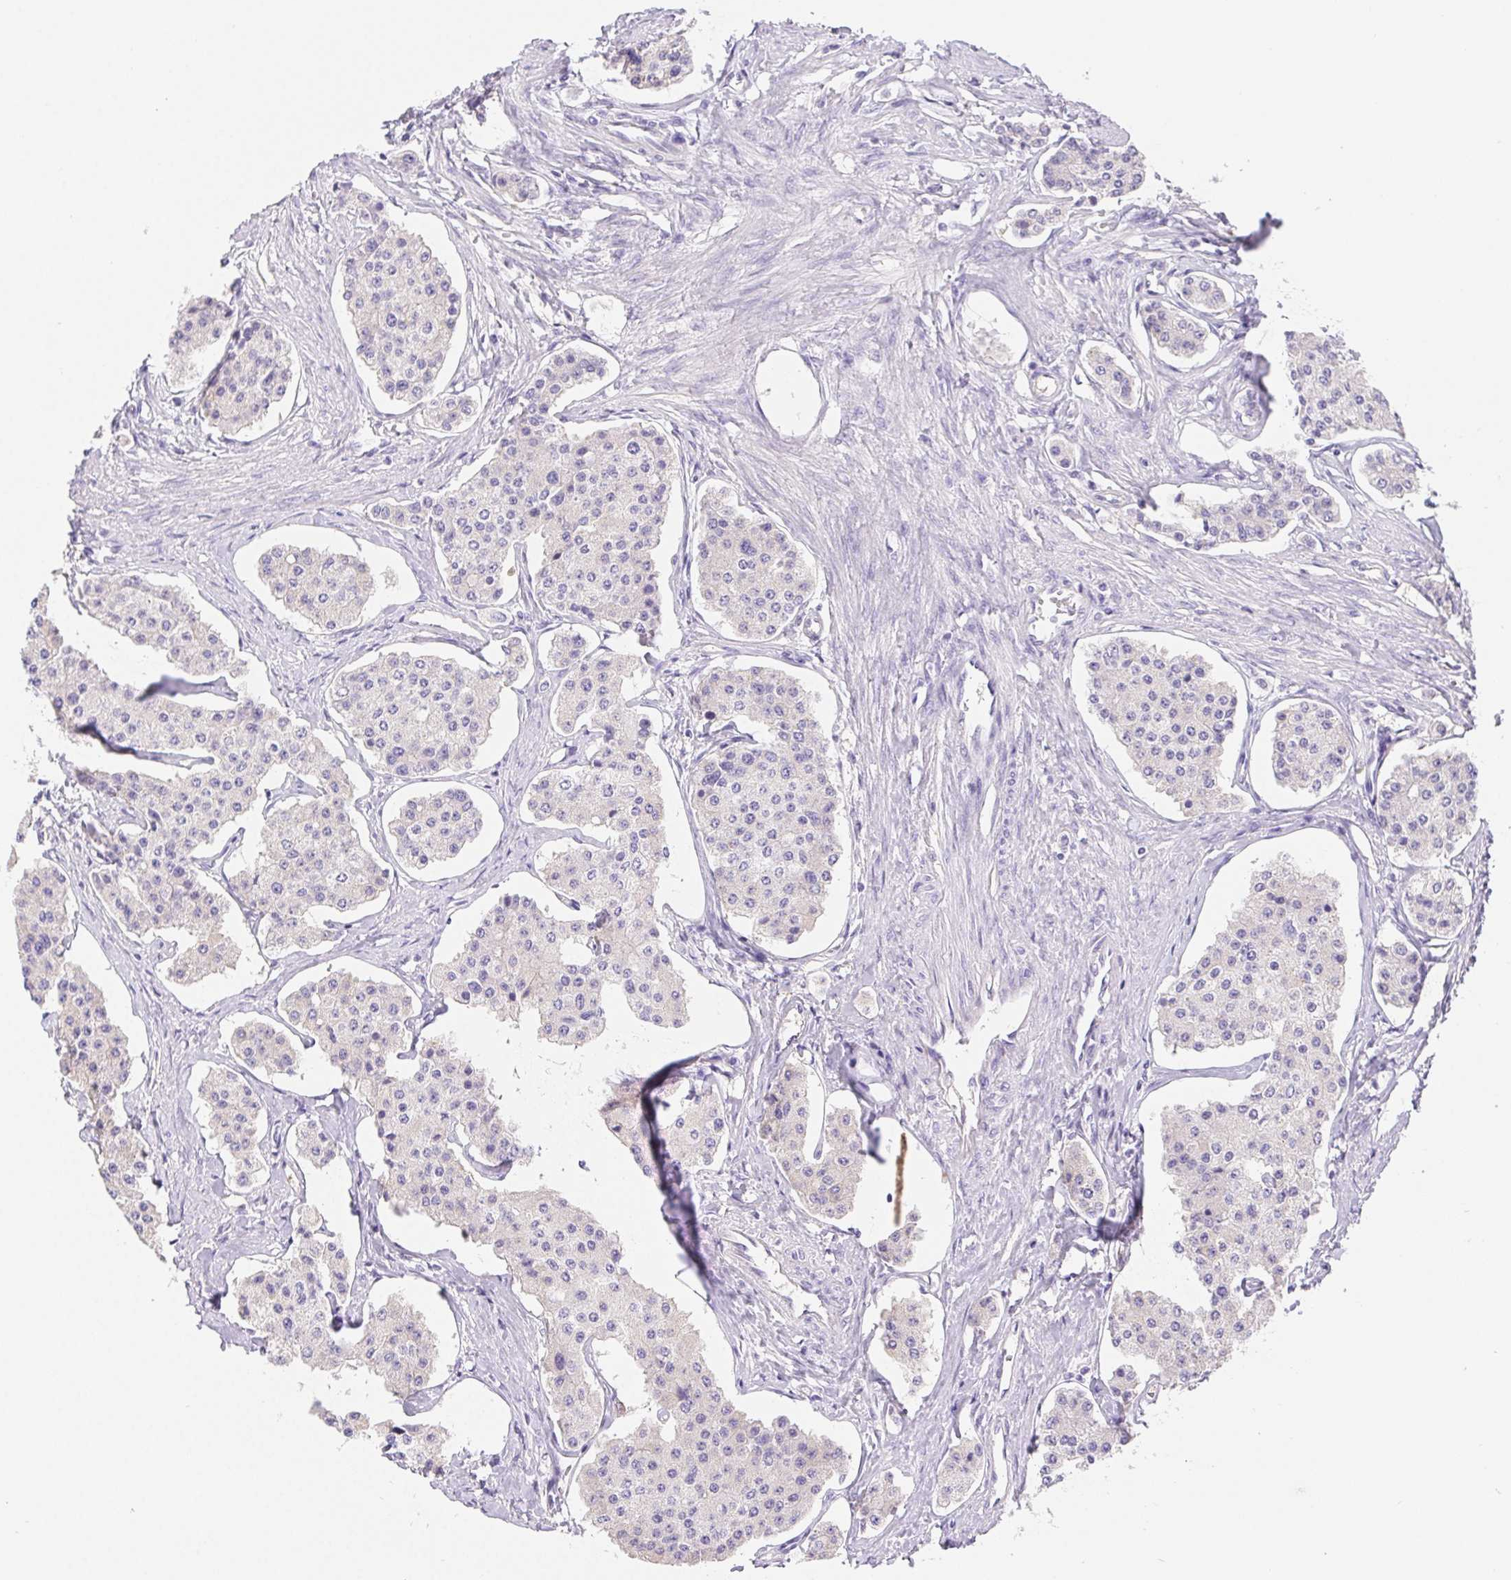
{"staining": {"intensity": "negative", "quantity": "none", "location": "none"}, "tissue": "carcinoid", "cell_type": "Tumor cells", "image_type": "cancer", "snomed": [{"axis": "morphology", "description": "Carcinoid, malignant, NOS"}, {"axis": "topography", "description": "Small intestine"}], "caption": "Carcinoid (malignant) was stained to show a protein in brown. There is no significant positivity in tumor cells.", "gene": "PNLIP", "patient": {"sex": "female", "age": 65}}